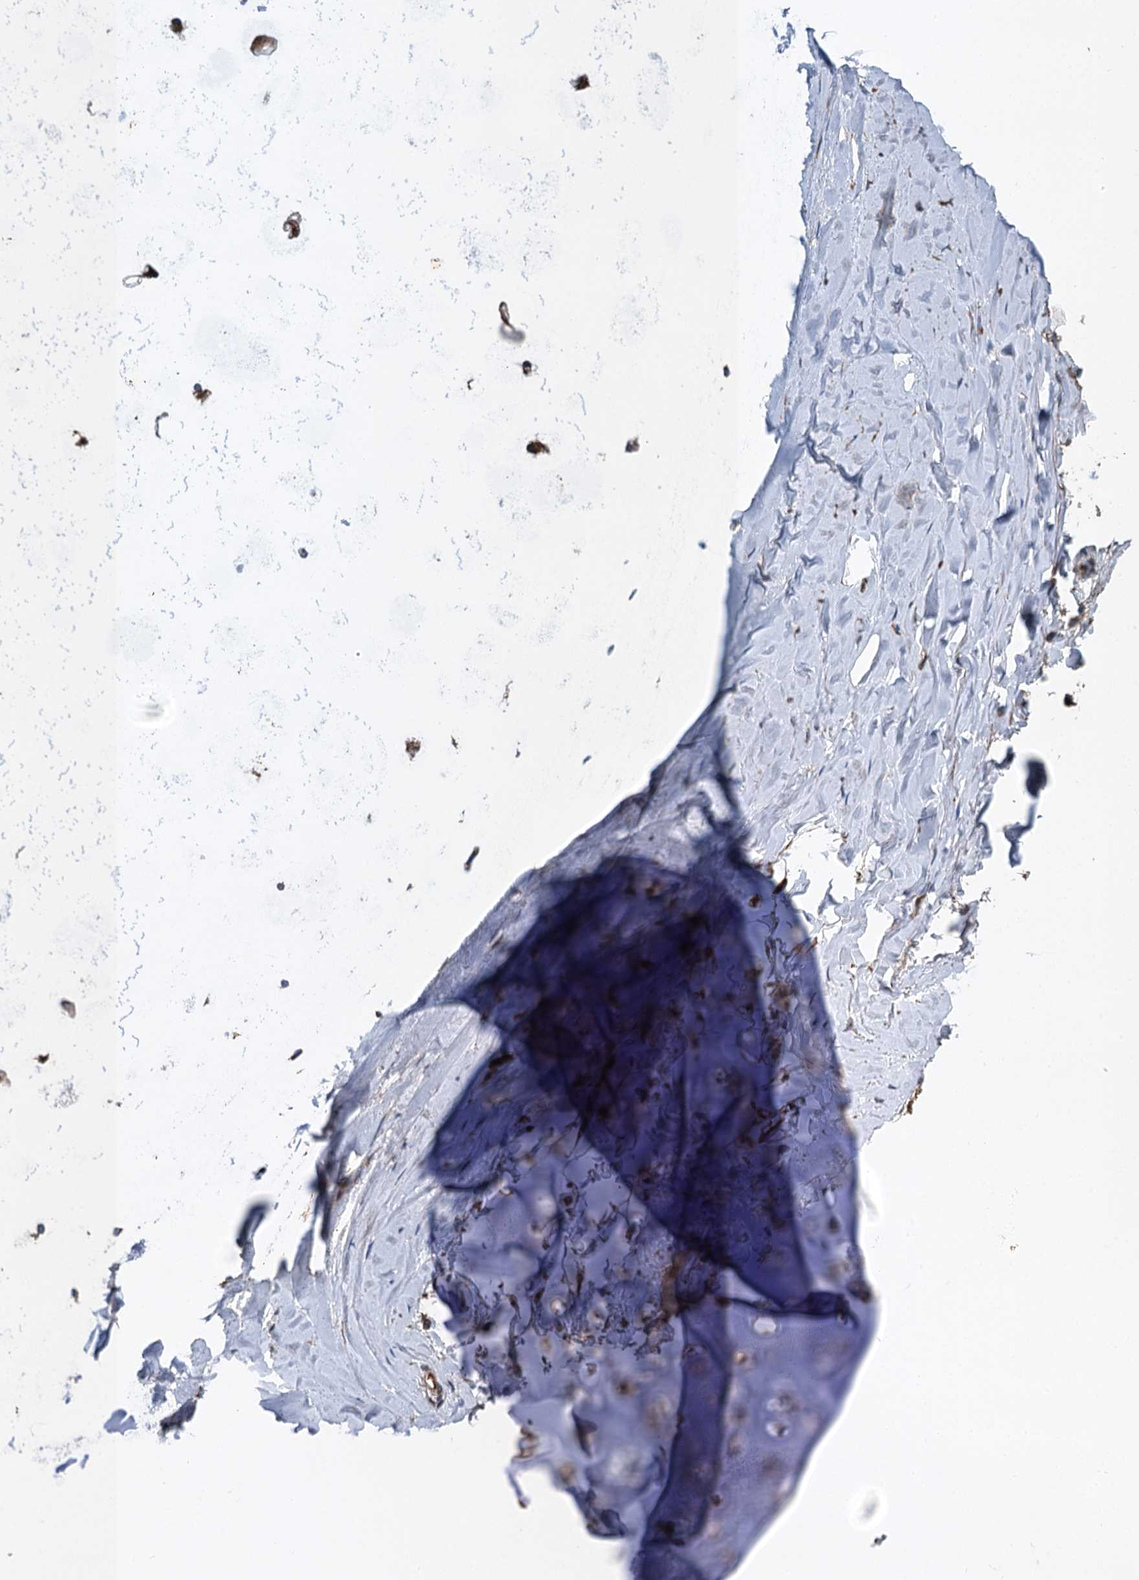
{"staining": {"intensity": "moderate", "quantity": ">75%", "location": "cytoplasmic/membranous"}, "tissue": "adipose tissue", "cell_type": "Adipocytes", "image_type": "normal", "snomed": [{"axis": "morphology", "description": "Normal tissue, NOS"}, {"axis": "topography", "description": "Lymph node"}, {"axis": "topography", "description": "Bronchus"}], "caption": "The histopathology image shows staining of normal adipose tissue, revealing moderate cytoplasmic/membranous protein staining (brown color) within adipocytes.", "gene": "LINS1", "patient": {"sex": "male", "age": 63}}